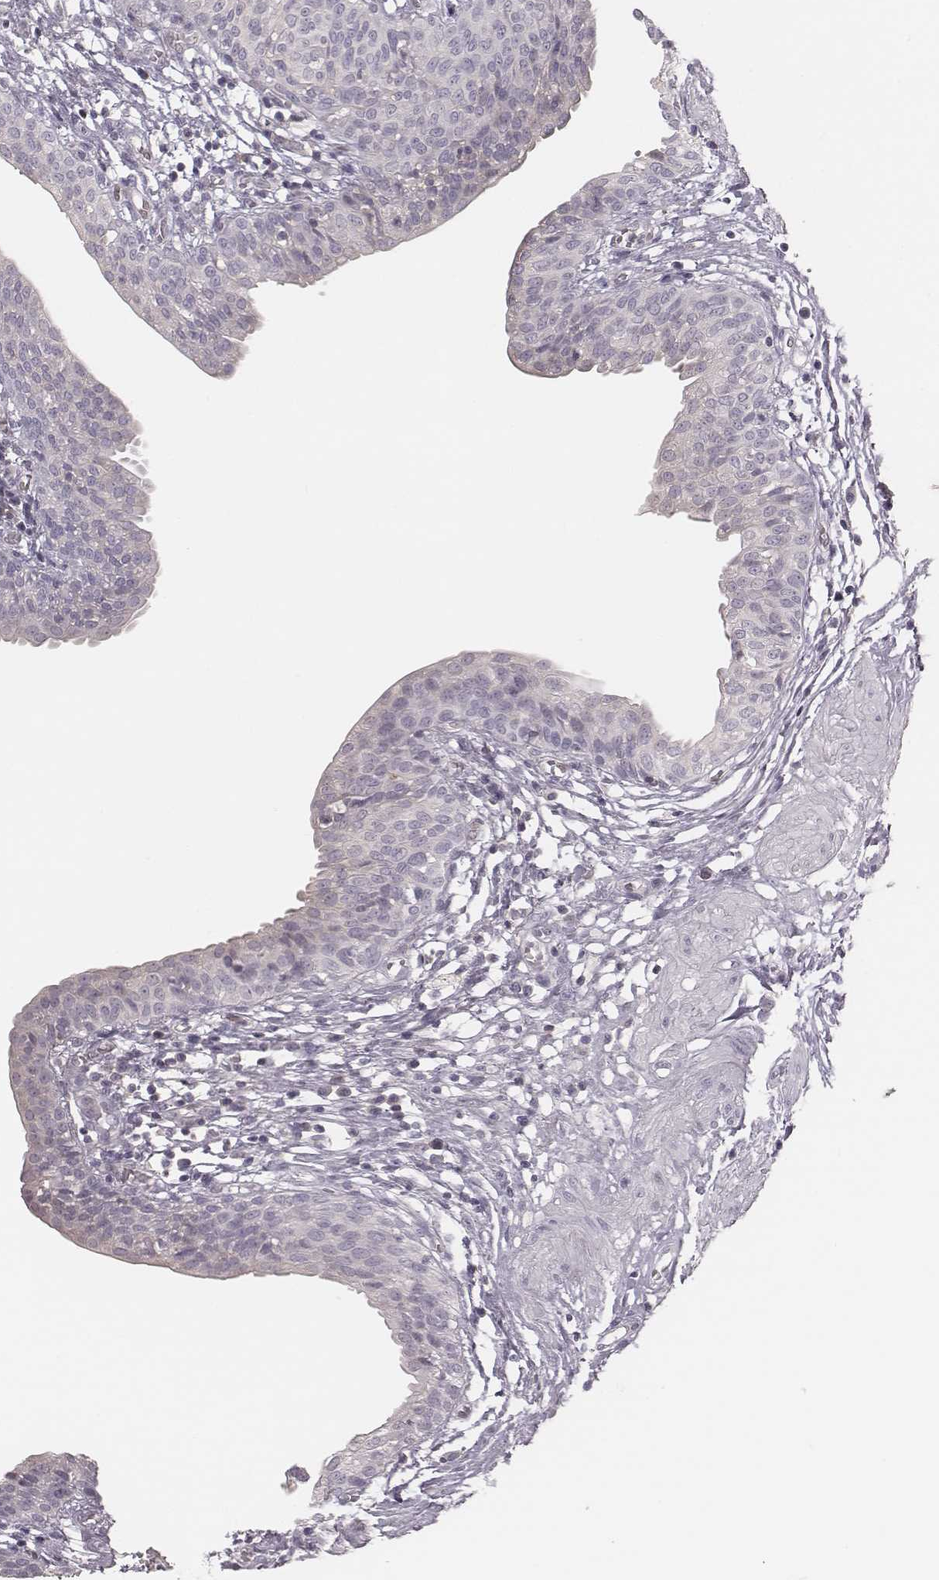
{"staining": {"intensity": "negative", "quantity": "none", "location": "none"}, "tissue": "urinary bladder", "cell_type": "Urothelial cells", "image_type": "normal", "snomed": [{"axis": "morphology", "description": "Normal tissue, NOS"}, {"axis": "topography", "description": "Urinary bladder"}], "caption": "Immunohistochemical staining of unremarkable human urinary bladder demonstrates no significant staining in urothelial cells.", "gene": "MSX1", "patient": {"sex": "male", "age": 55}}